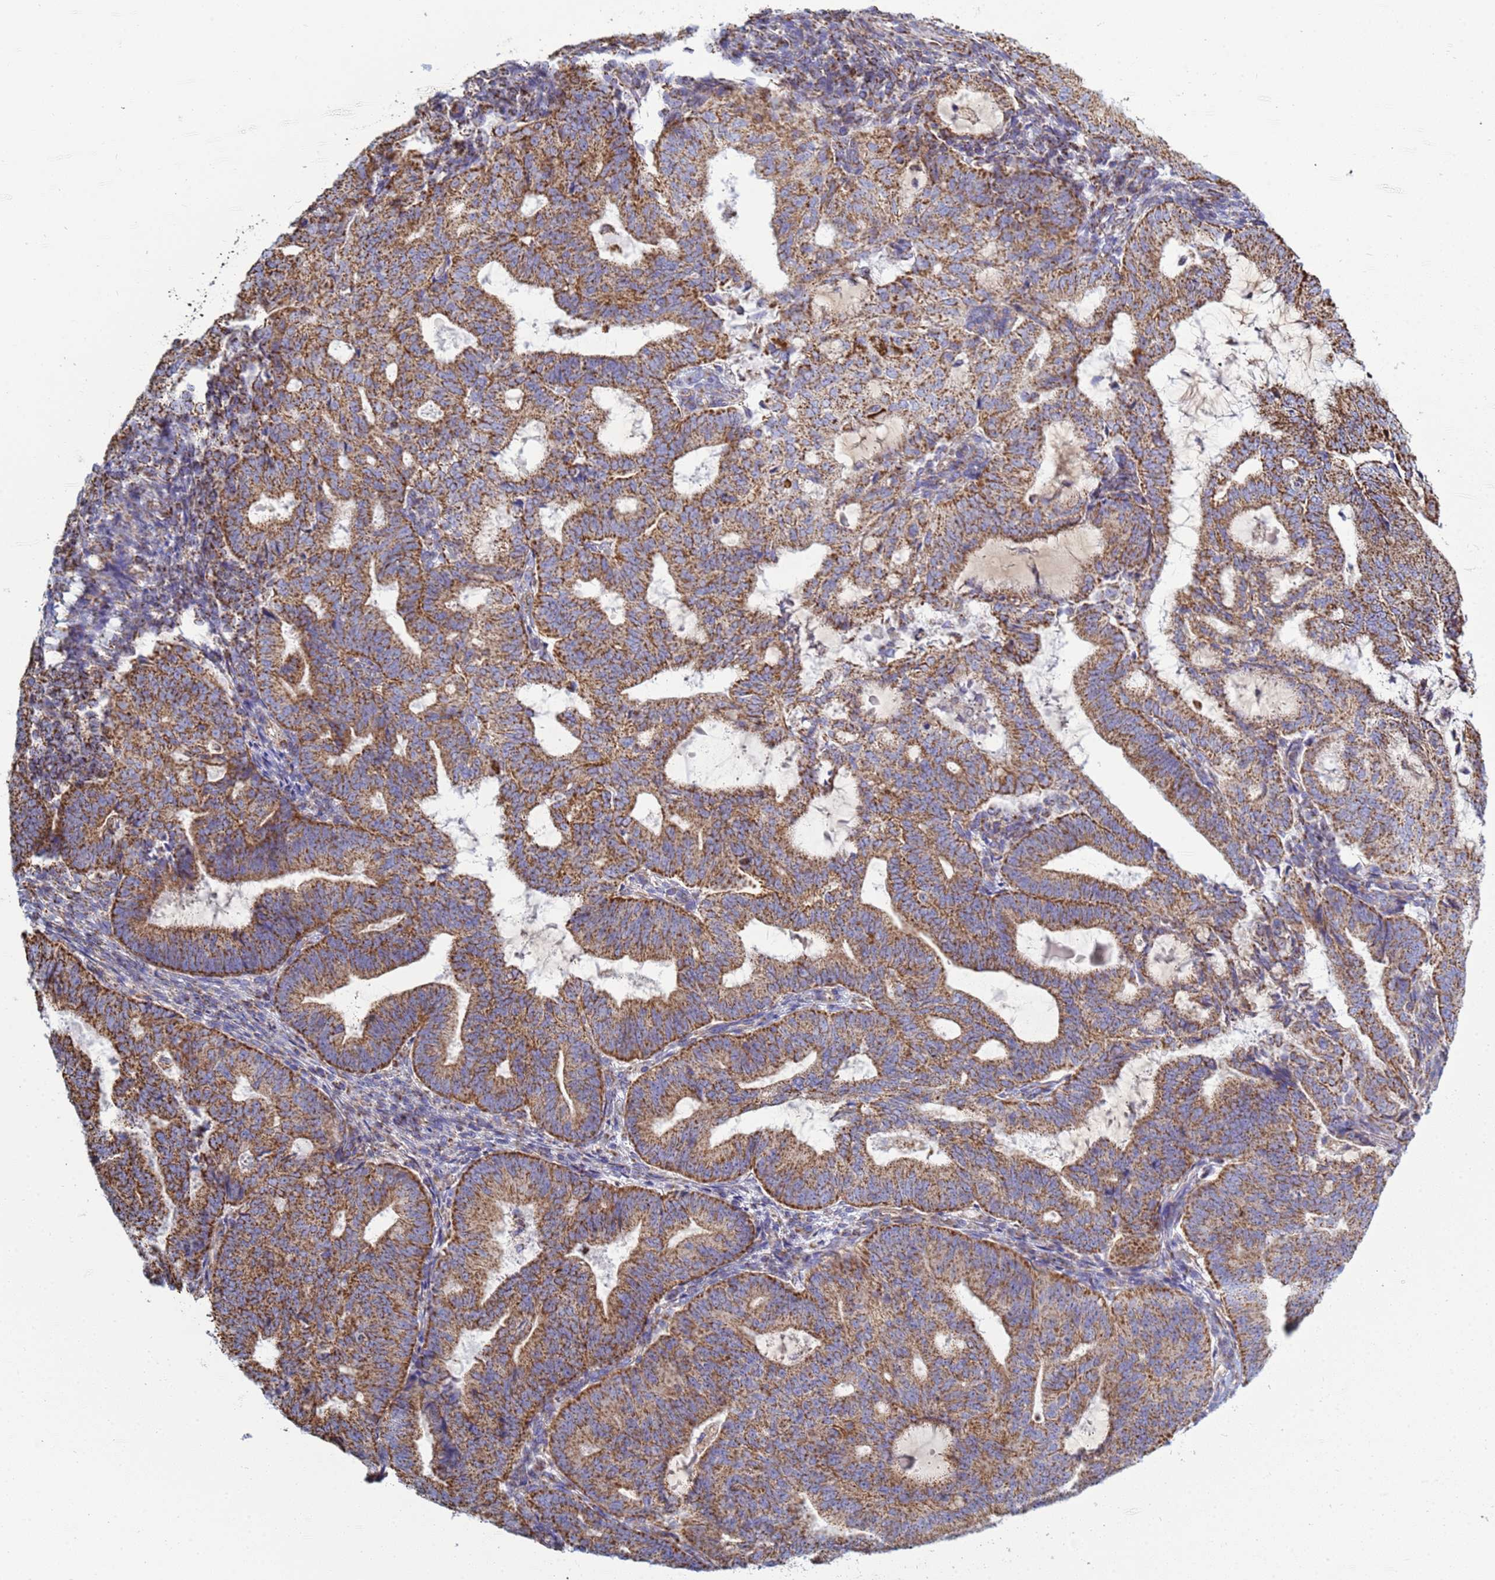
{"staining": {"intensity": "moderate", "quantity": ">75%", "location": "cytoplasmic/membranous"}, "tissue": "endometrial cancer", "cell_type": "Tumor cells", "image_type": "cancer", "snomed": [{"axis": "morphology", "description": "Adenocarcinoma, NOS"}, {"axis": "topography", "description": "Endometrium"}], "caption": "A brown stain labels moderate cytoplasmic/membranous expression of a protein in endometrial adenocarcinoma tumor cells.", "gene": "COQ4", "patient": {"sex": "female", "age": 70}}